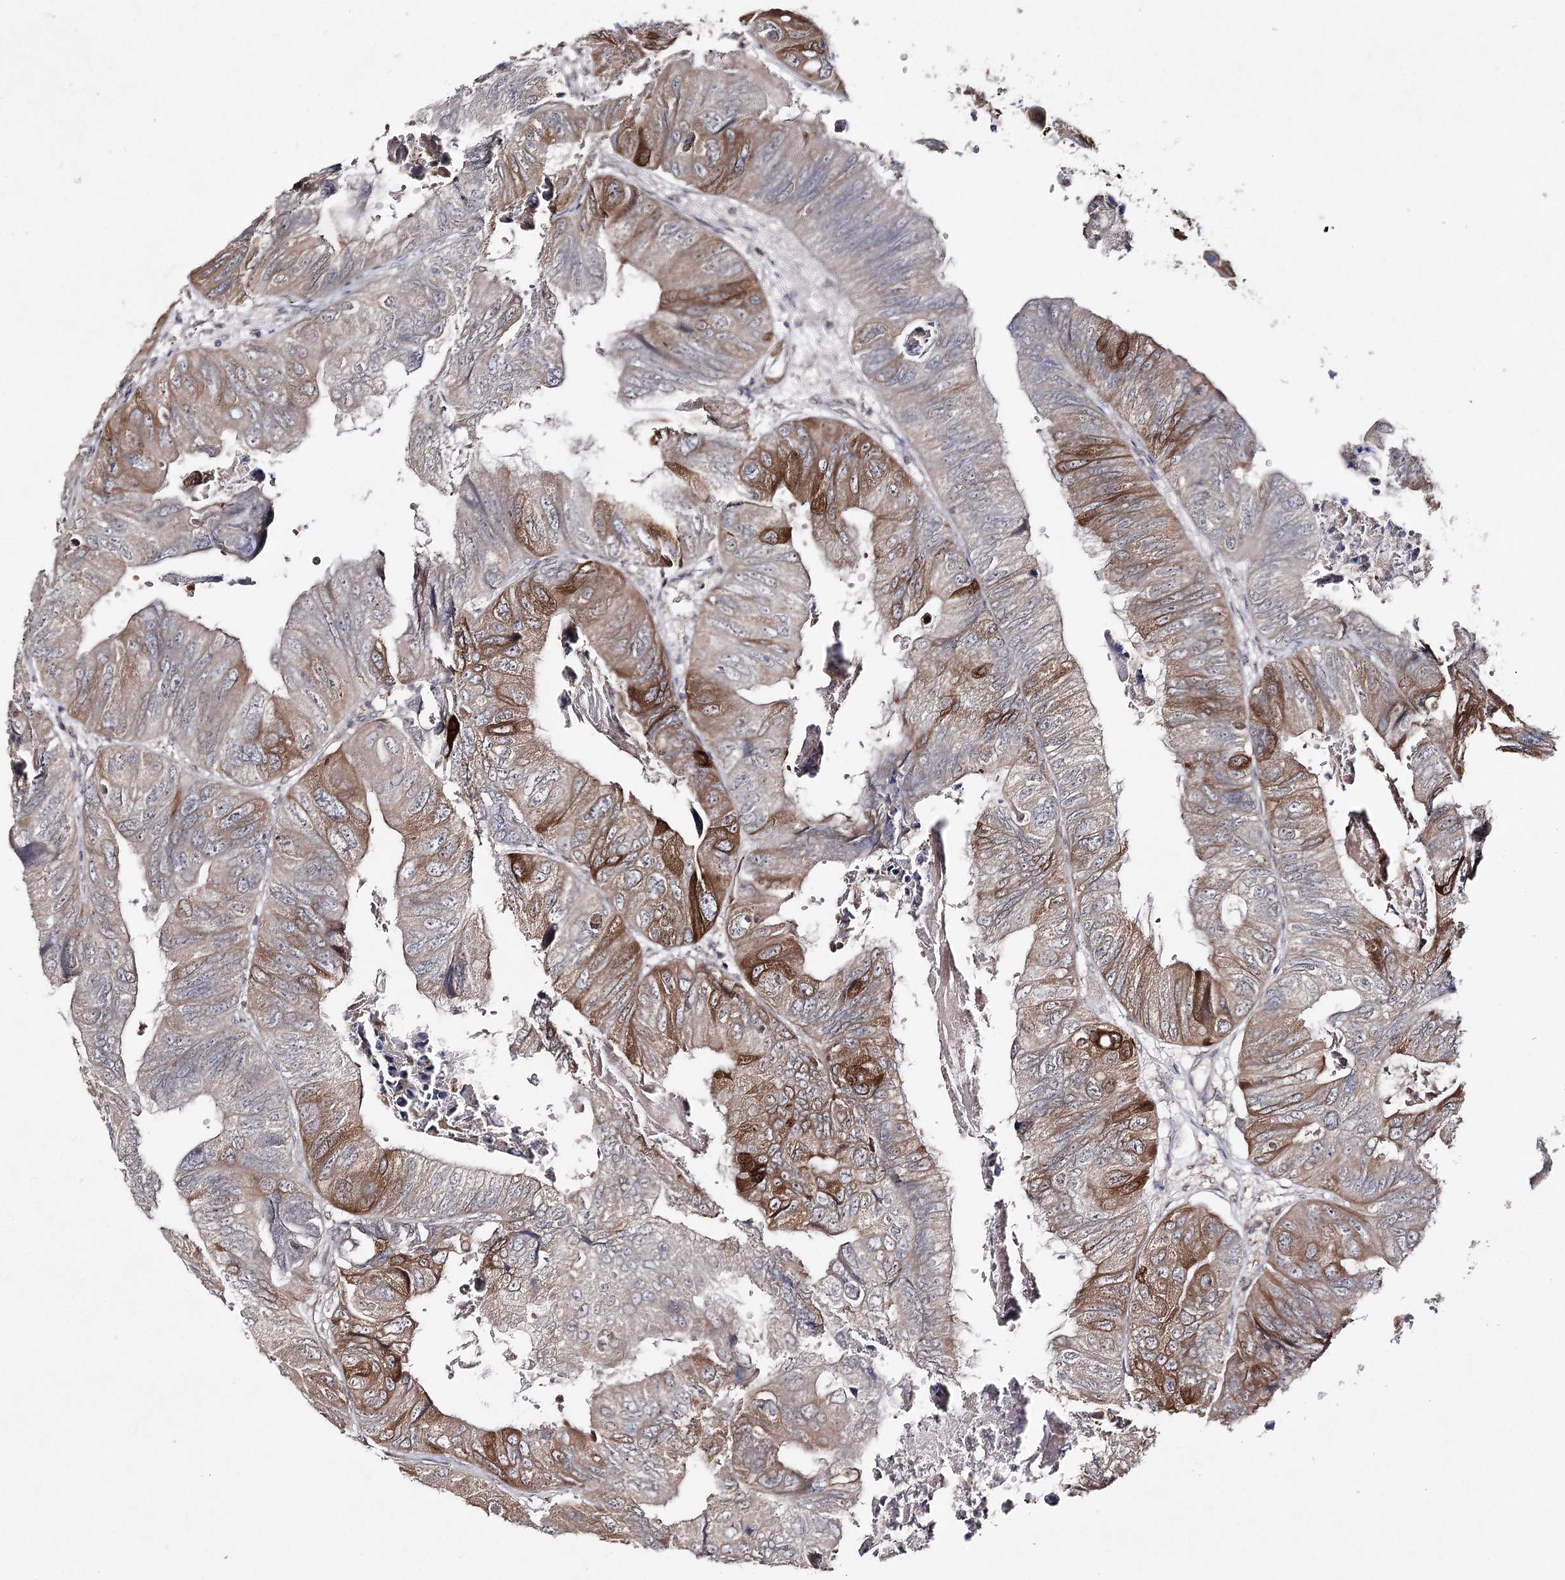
{"staining": {"intensity": "strong", "quantity": "25%-75%", "location": "cytoplasmic/membranous"}, "tissue": "colorectal cancer", "cell_type": "Tumor cells", "image_type": "cancer", "snomed": [{"axis": "morphology", "description": "Adenocarcinoma, NOS"}, {"axis": "topography", "description": "Rectum"}], "caption": "Colorectal cancer stained with immunohistochemistry shows strong cytoplasmic/membranous positivity in approximately 25%-75% of tumor cells.", "gene": "HSD11B2", "patient": {"sex": "male", "age": 63}}